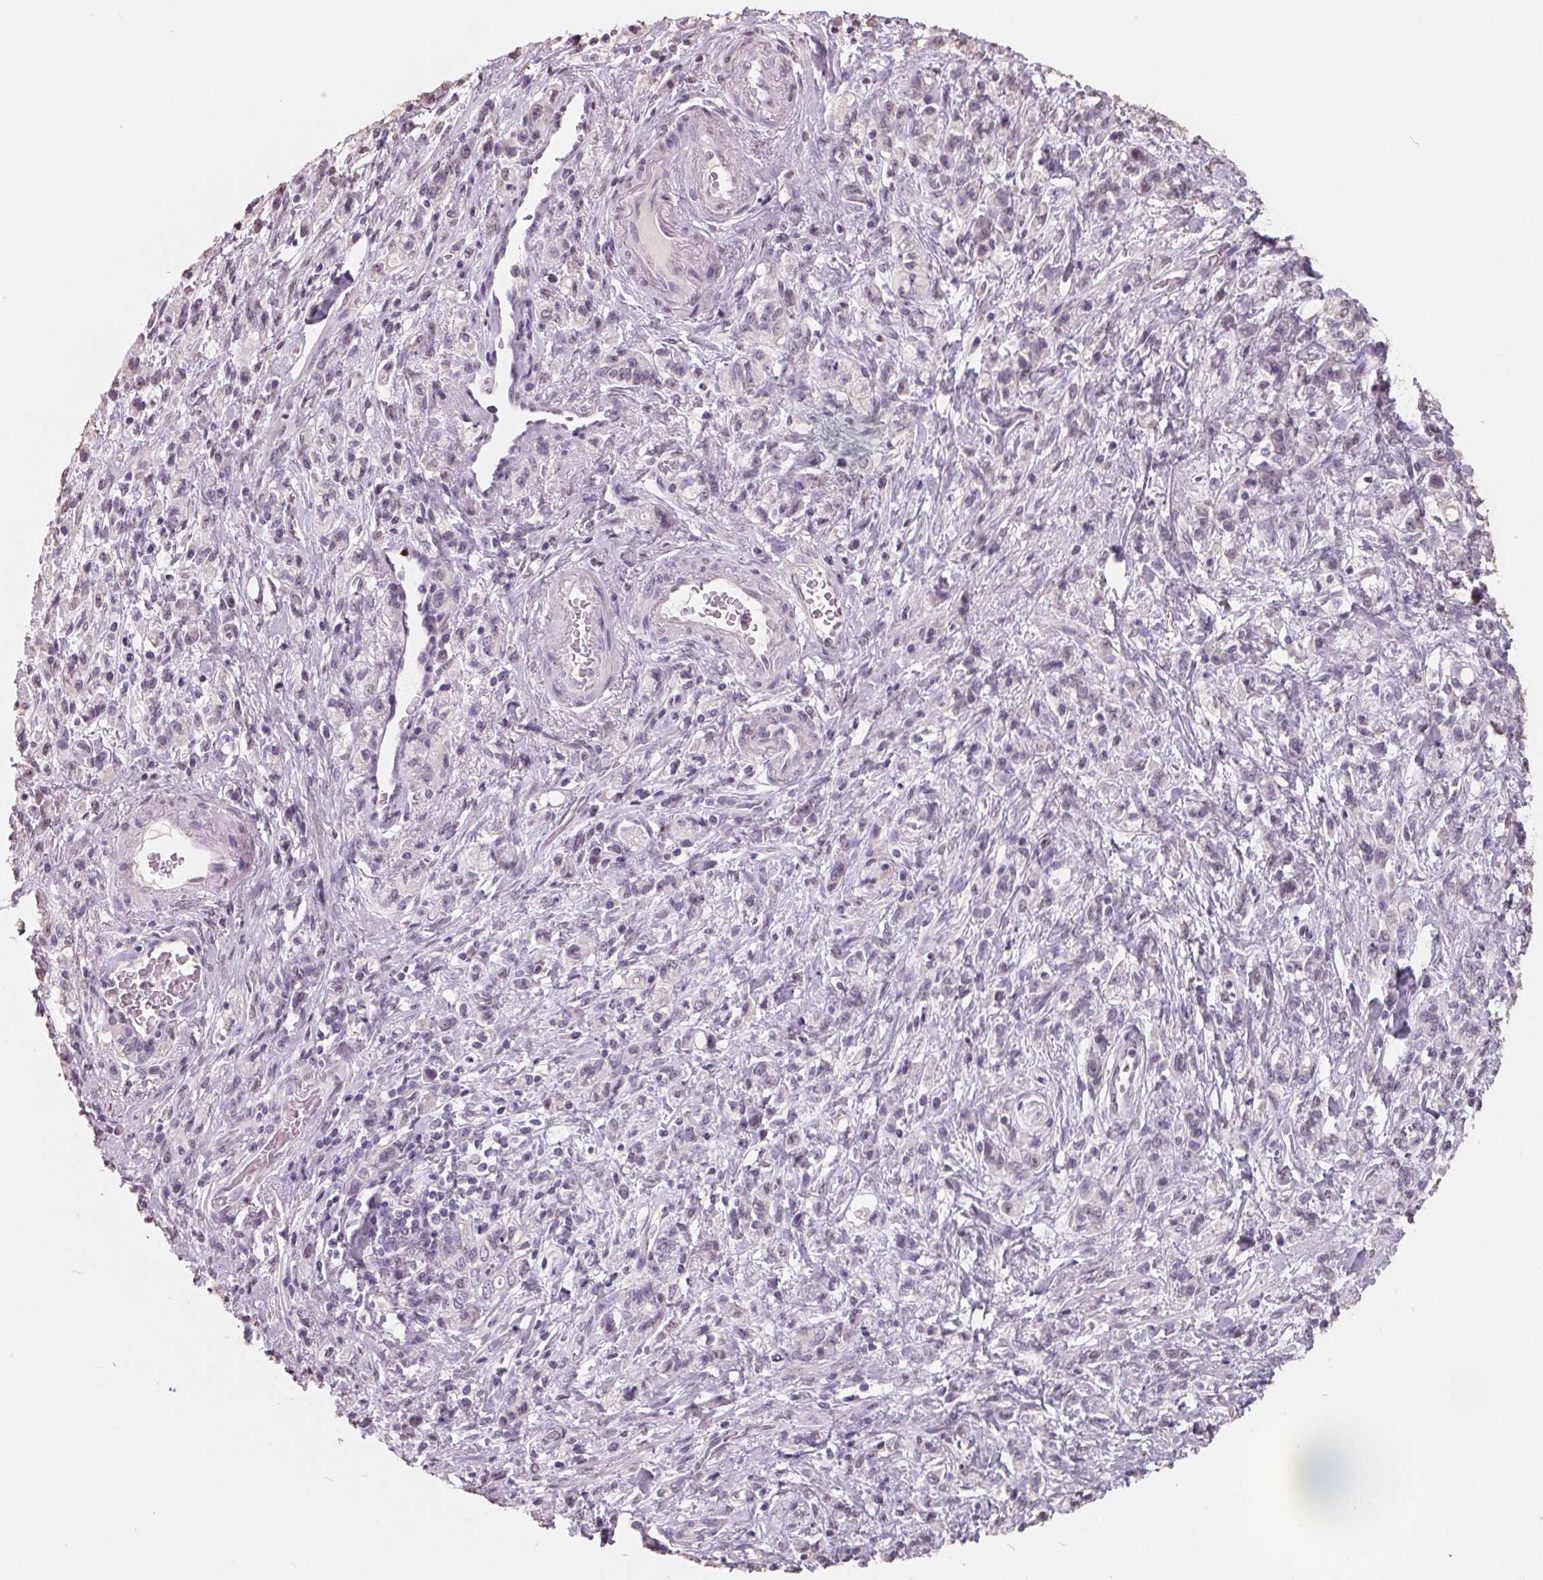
{"staining": {"intensity": "negative", "quantity": "none", "location": "none"}, "tissue": "stomach cancer", "cell_type": "Tumor cells", "image_type": "cancer", "snomed": [{"axis": "morphology", "description": "Adenocarcinoma, NOS"}, {"axis": "topography", "description": "Stomach"}], "caption": "Protein analysis of stomach cancer (adenocarcinoma) displays no significant positivity in tumor cells. Nuclei are stained in blue.", "gene": "FTCD", "patient": {"sex": "male", "age": 77}}